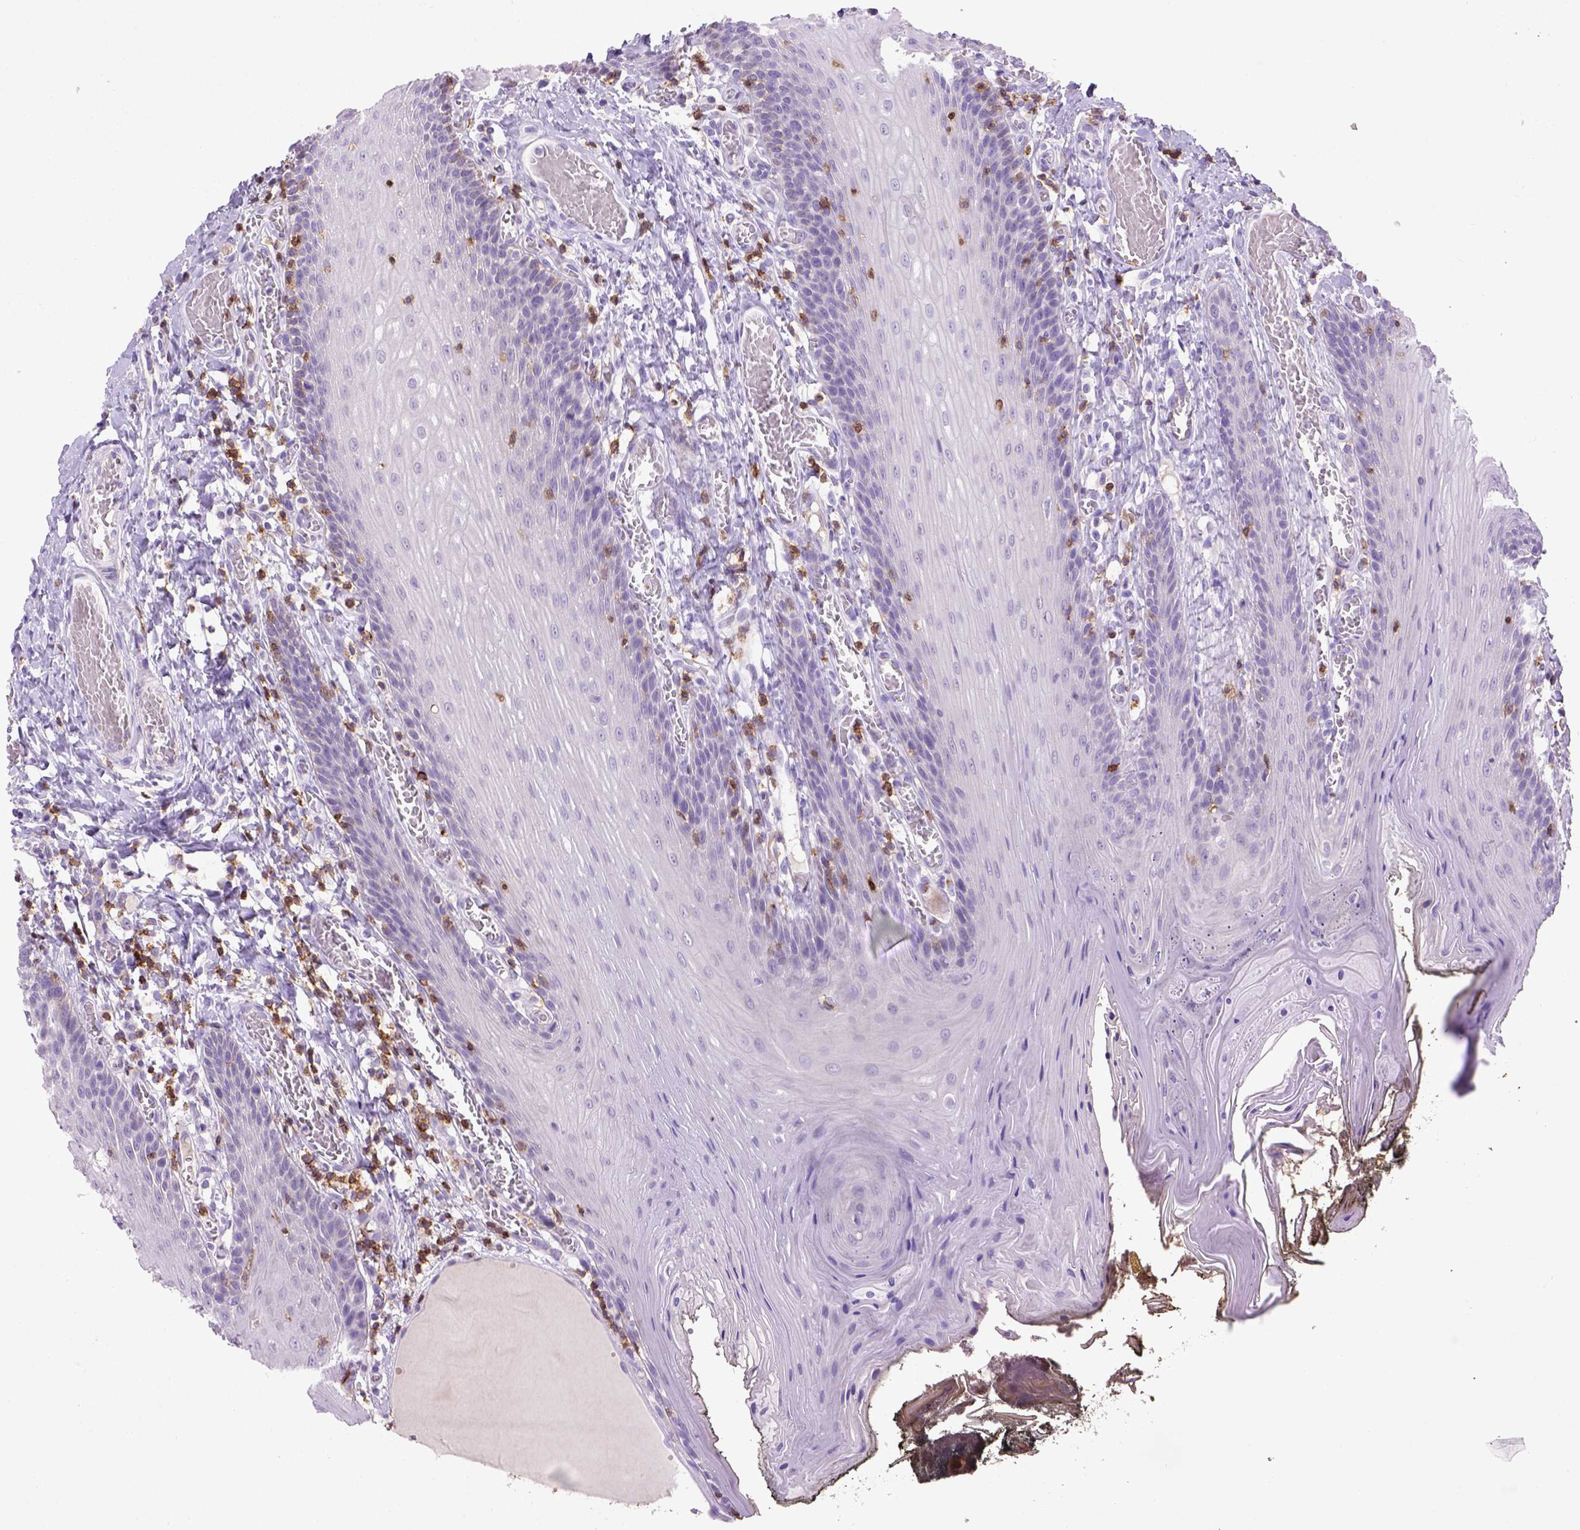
{"staining": {"intensity": "negative", "quantity": "none", "location": "none"}, "tissue": "oral mucosa", "cell_type": "Squamous epithelial cells", "image_type": "normal", "snomed": [{"axis": "morphology", "description": "Normal tissue, NOS"}, {"axis": "topography", "description": "Oral tissue"}], "caption": "The micrograph demonstrates no significant expression in squamous epithelial cells of oral mucosa. The staining is performed using DAB (3,3'-diaminobenzidine) brown chromogen with nuclei counter-stained in using hematoxylin.", "gene": "CD3E", "patient": {"sex": "male", "age": 9}}